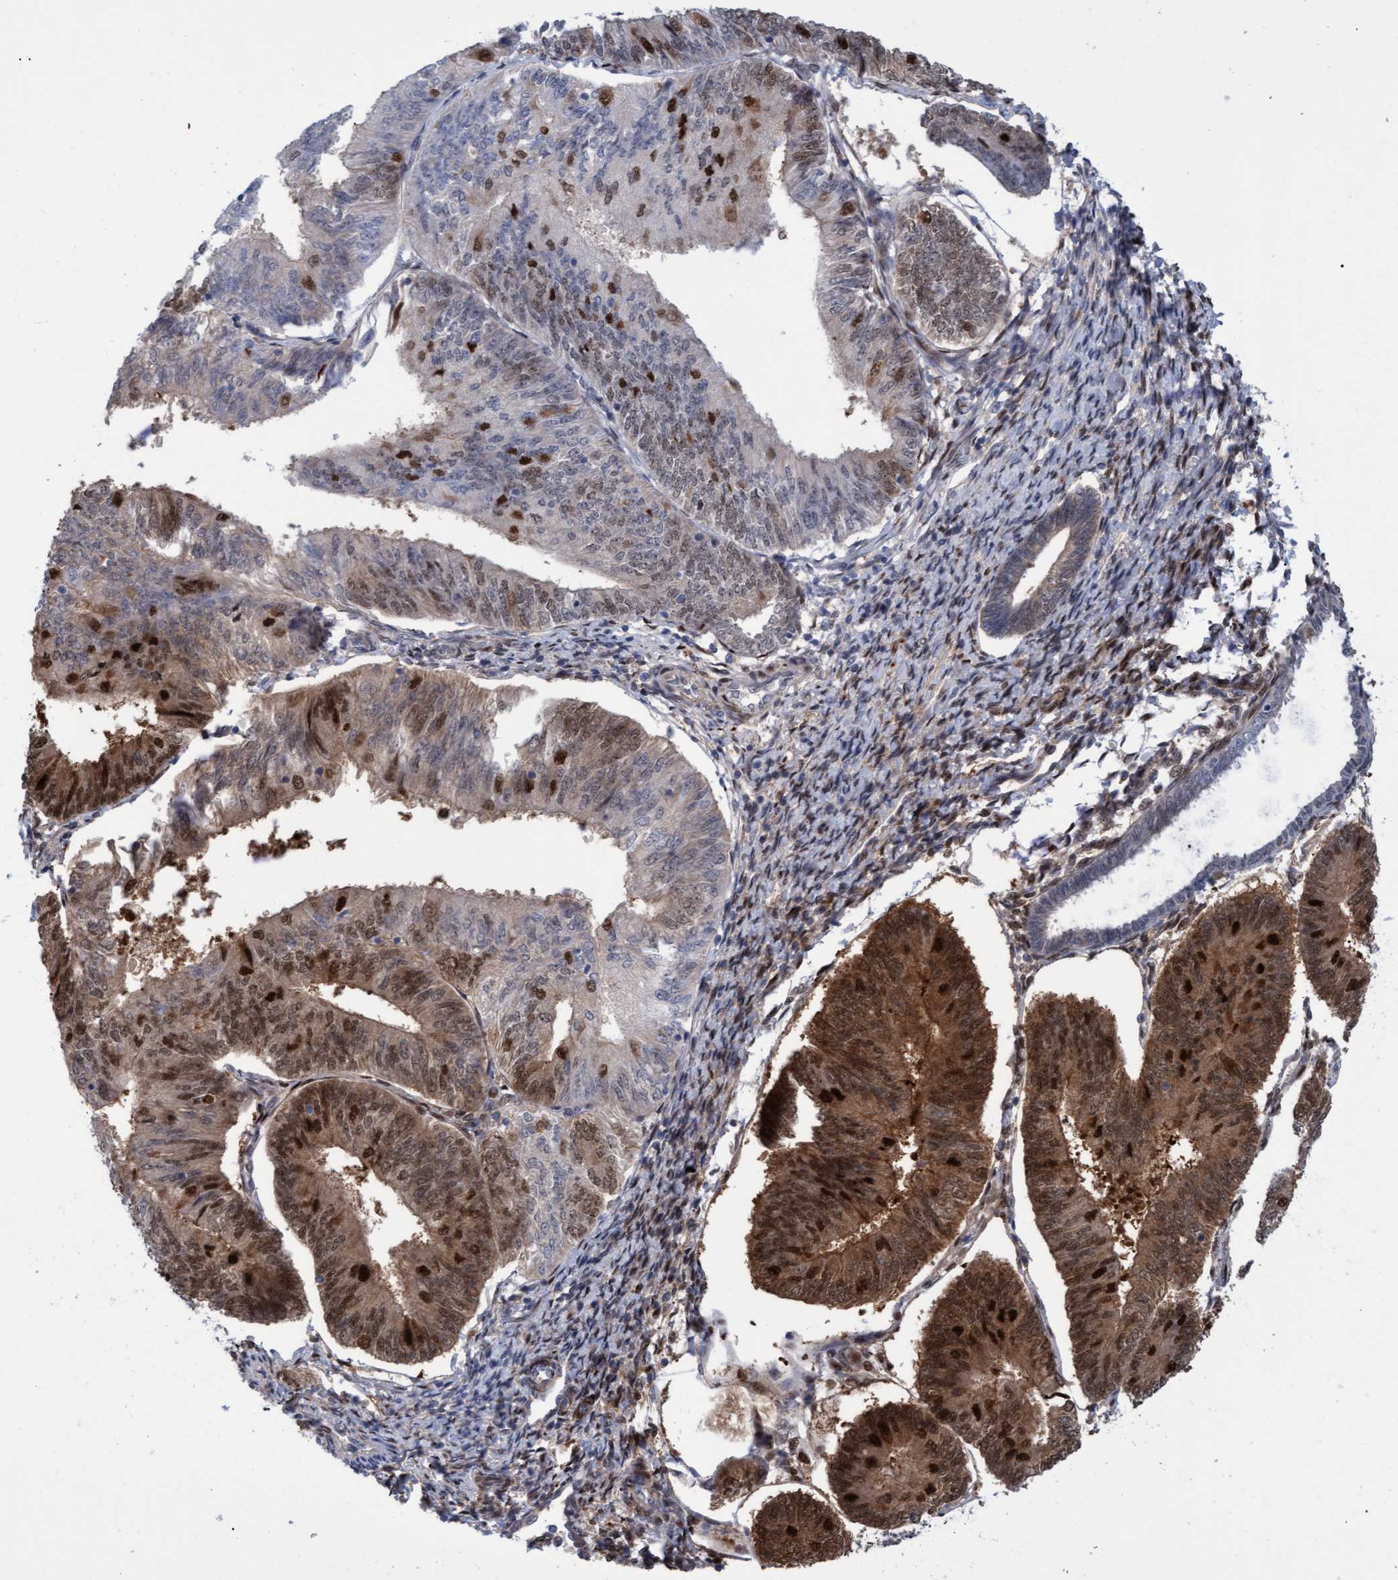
{"staining": {"intensity": "strong", "quantity": "25%-75%", "location": "cytoplasmic/membranous,nuclear"}, "tissue": "endometrial cancer", "cell_type": "Tumor cells", "image_type": "cancer", "snomed": [{"axis": "morphology", "description": "Adenocarcinoma, NOS"}, {"axis": "topography", "description": "Endometrium"}], "caption": "Strong cytoplasmic/membranous and nuclear positivity for a protein is seen in approximately 25%-75% of tumor cells of endometrial adenocarcinoma using immunohistochemistry (IHC).", "gene": "PINX1", "patient": {"sex": "female", "age": 58}}